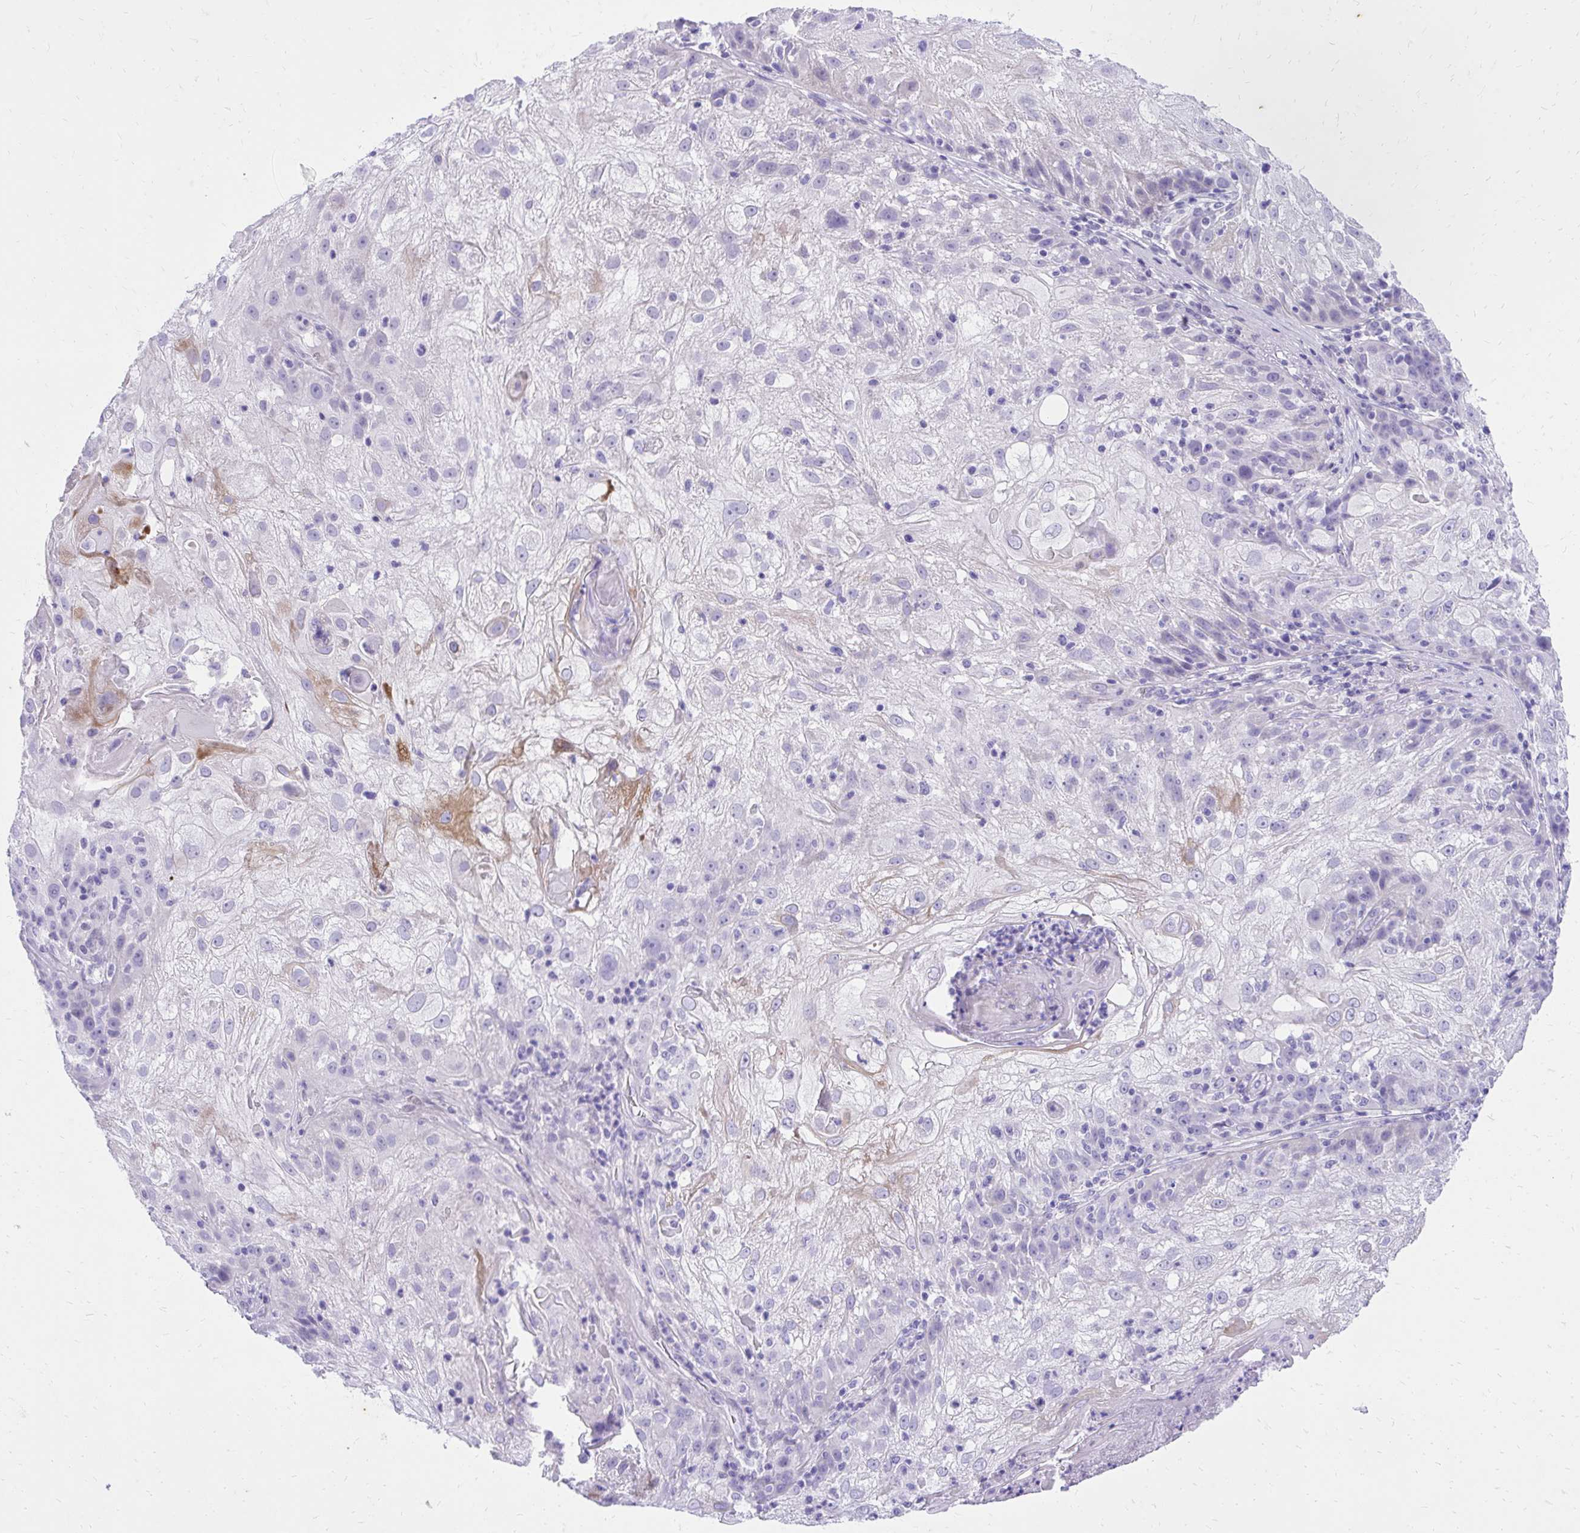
{"staining": {"intensity": "moderate", "quantity": "<25%", "location": "cytoplasmic/membranous"}, "tissue": "skin cancer", "cell_type": "Tumor cells", "image_type": "cancer", "snomed": [{"axis": "morphology", "description": "Normal tissue, NOS"}, {"axis": "morphology", "description": "Squamous cell carcinoma, NOS"}, {"axis": "topography", "description": "Skin"}], "caption": "DAB immunohistochemical staining of squamous cell carcinoma (skin) displays moderate cytoplasmic/membranous protein expression in about <25% of tumor cells.", "gene": "KLK1", "patient": {"sex": "female", "age": 83}}